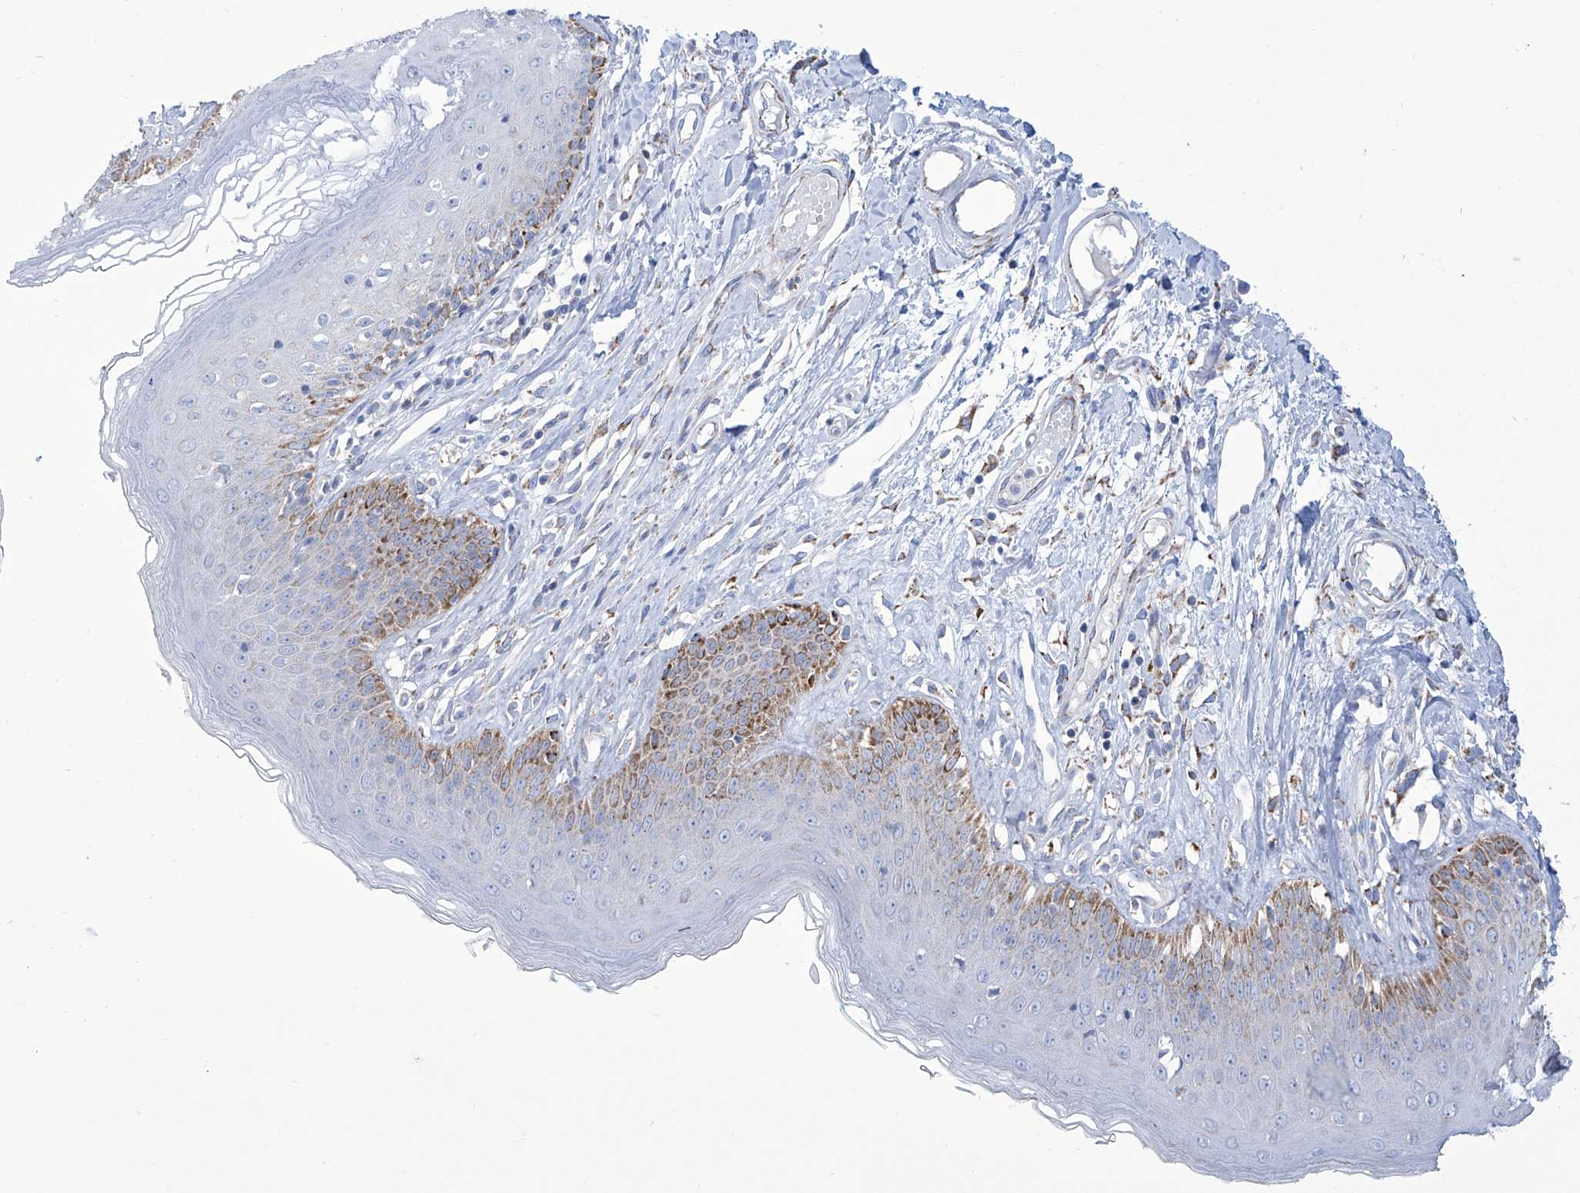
{"staining": {"intensity": "moderate", "quantity": "<25%", "location": "cytoplasmic/membranous"}, "tissue": "skin", "cell_type": "Epidermal cells", "image_type": "normal", "snomed": [{"axis": "morphology", "description": "Normal tissue, NOS"}, {"axis": "morphology", "description": "Squamous cell carcinoma, NOS"}, {"axis": "topography", "description": "Vulva"}], "caption": "Protein staining of normal skin reveals moderate cytoplasmic/membranous expression in about <25% of epidermal cells. (DAB = brown stain, brightfield microscopy at high magnification).", "gene": "ALDH6A1", "patient": {"sex": "female", "age": 85}}